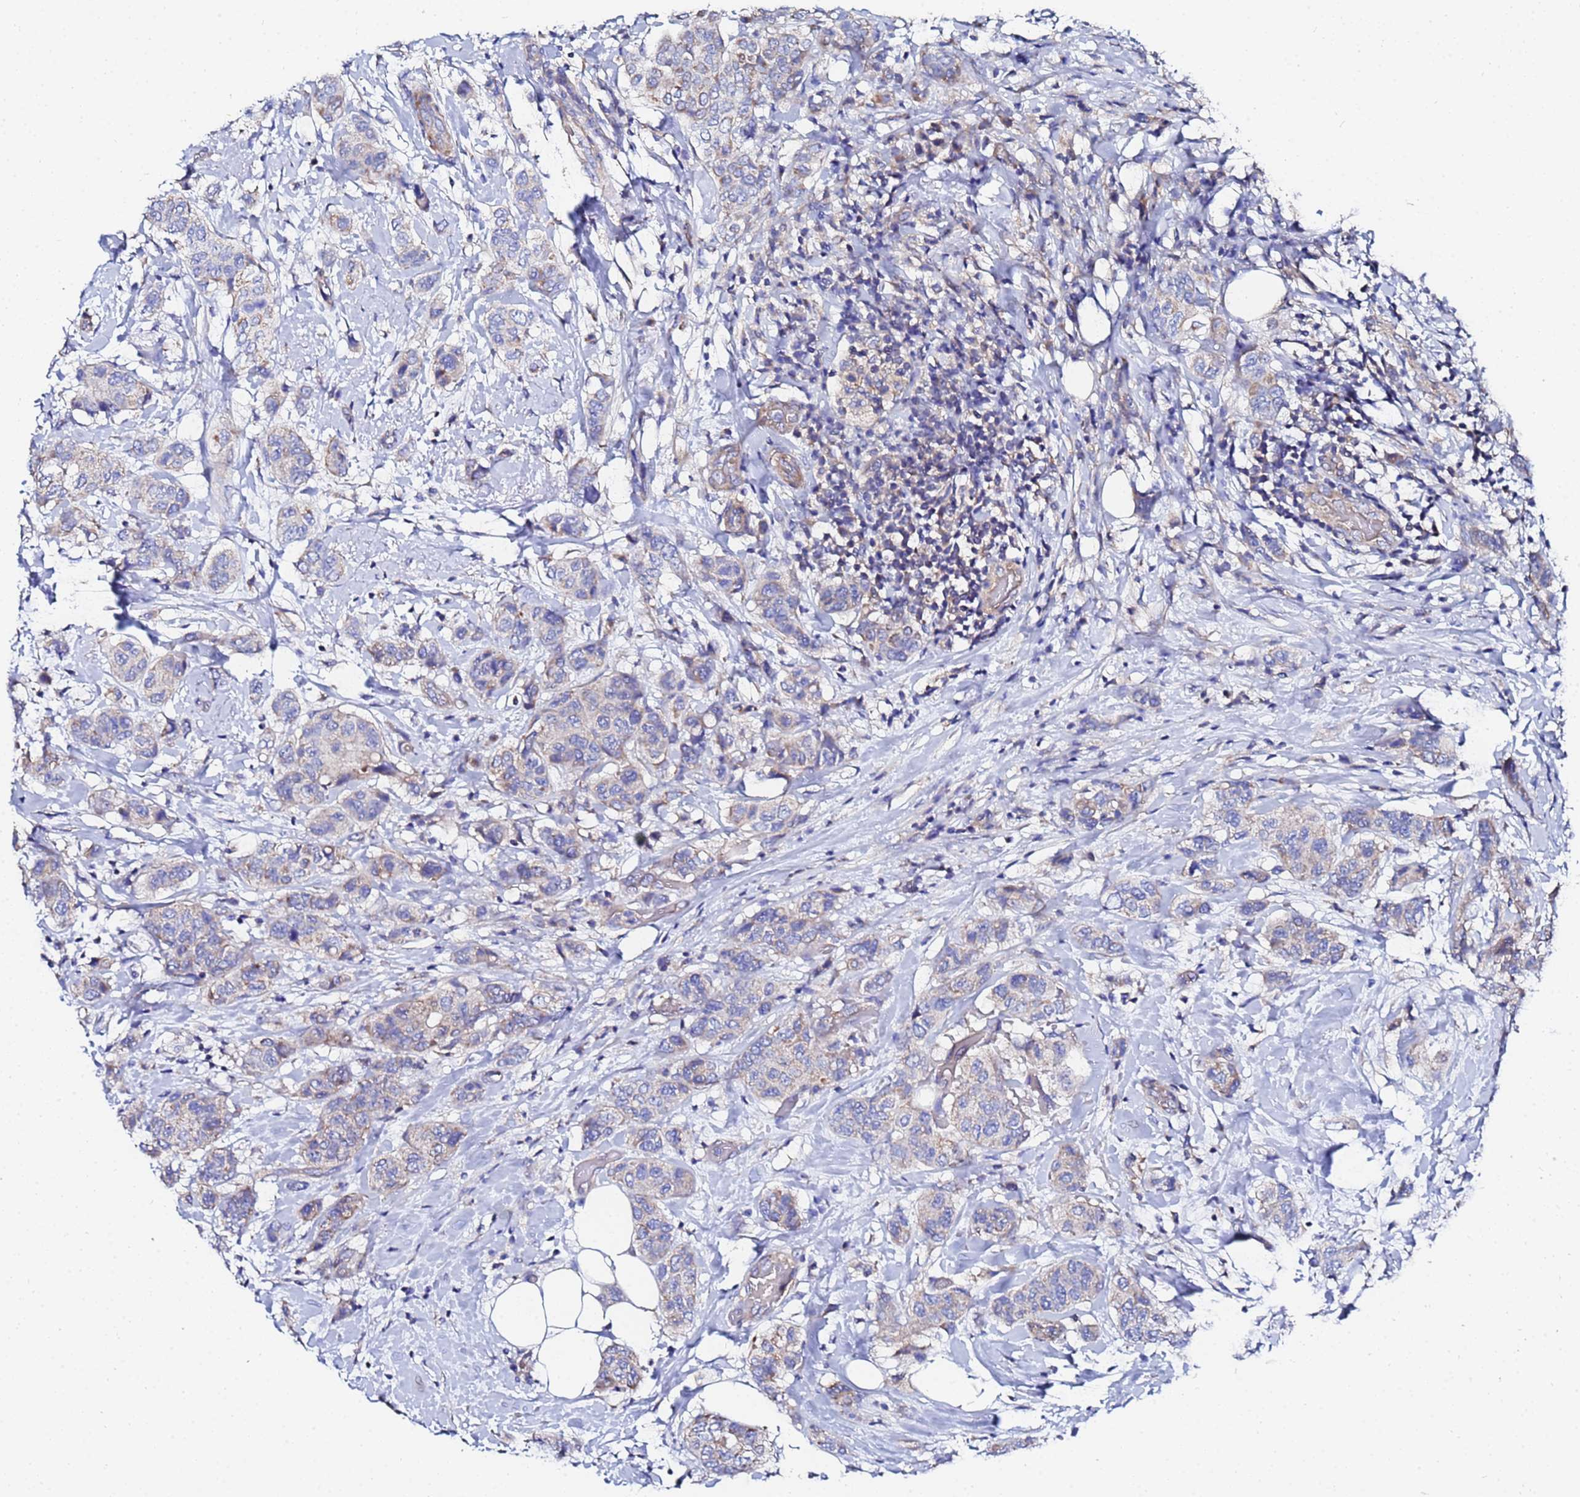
{"staining": {"intensity": "weak", "quantity": "25%-75%", "location": "cytoplasmic/membranous"}, "tissue": "breast cancer", "cell_type": "Tumor cells", "image_type": "cancer", "snomed": [{"axis": "morphology", "description": "Lobular carcinoma"}, {"axis": "topography", "description": "Breast"}], "caption": "IHC image of neoplastic tissue: breast cancer (lobular carcinoma) stained using immunohistochemistry reveals low levels of weak protein expression localized specifically in the cytoplasmic/membranous of tumor cells, appearing as a cytoplasmic/membranous brown color.", "gene": "FAHD2A", "patient": {"sex": "female", "age": 51}}